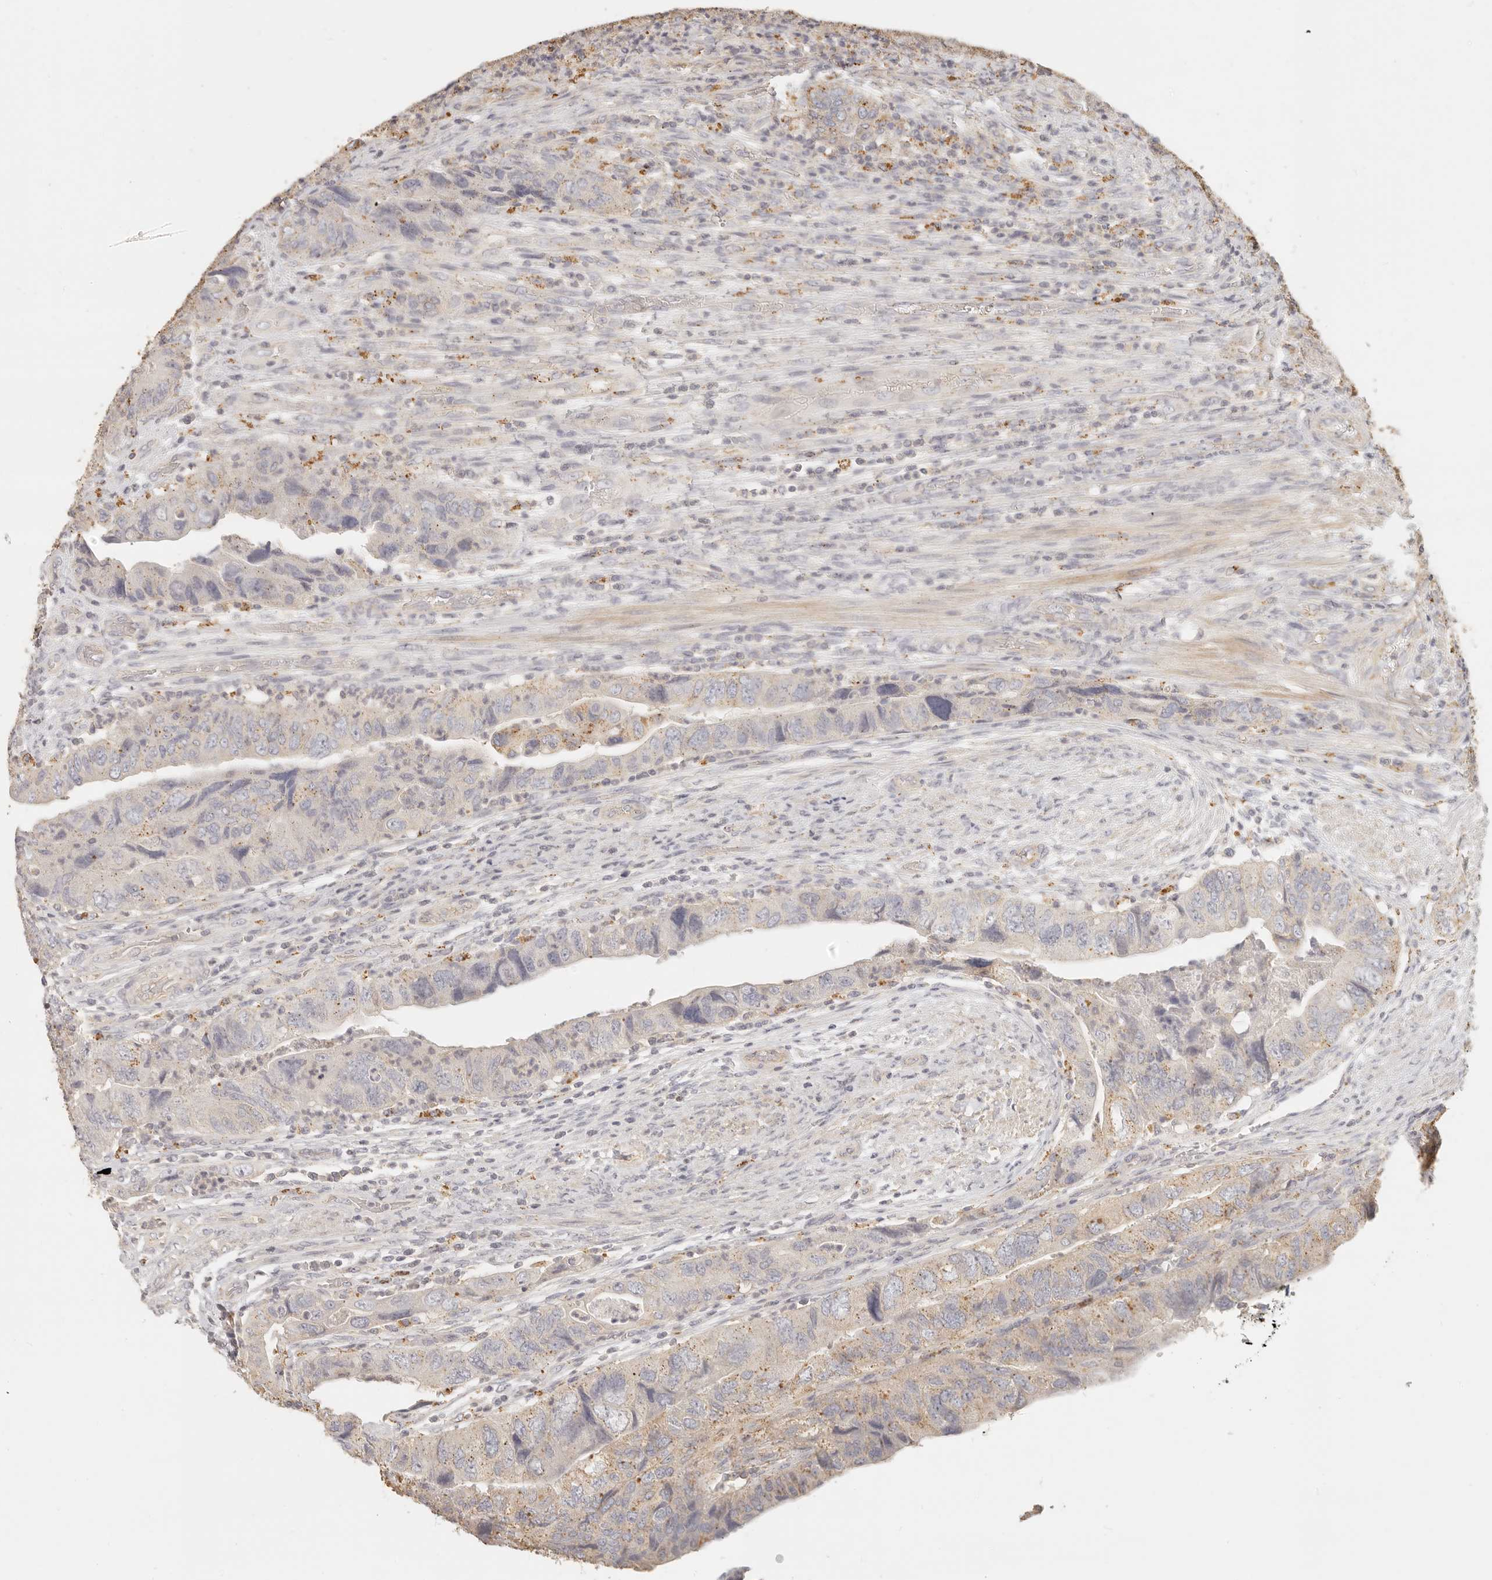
{"staining": {"intensity": "weak", "quantity": "25%-75%", "location": "cytoplasmic/membranous"}, "tissue": "colorectal cancer", "cell_type": "Tumor cells", "image_type": "cancer", "snomed": [{"axis": "morphology", "description": "Adenocarcinoma, NOS"}, {"axis": "topography", "description": "Rectum"}], "caption": "Immunohistochemistry (DAB) staining of colorectal cancer (adenocarcinoma) reveals weak cytoplasmic/membranous protein staining in approximately 25%-75% of tumor cells.", "gene": "CNMD", "patient": {"sex": "male", "age": 63}}